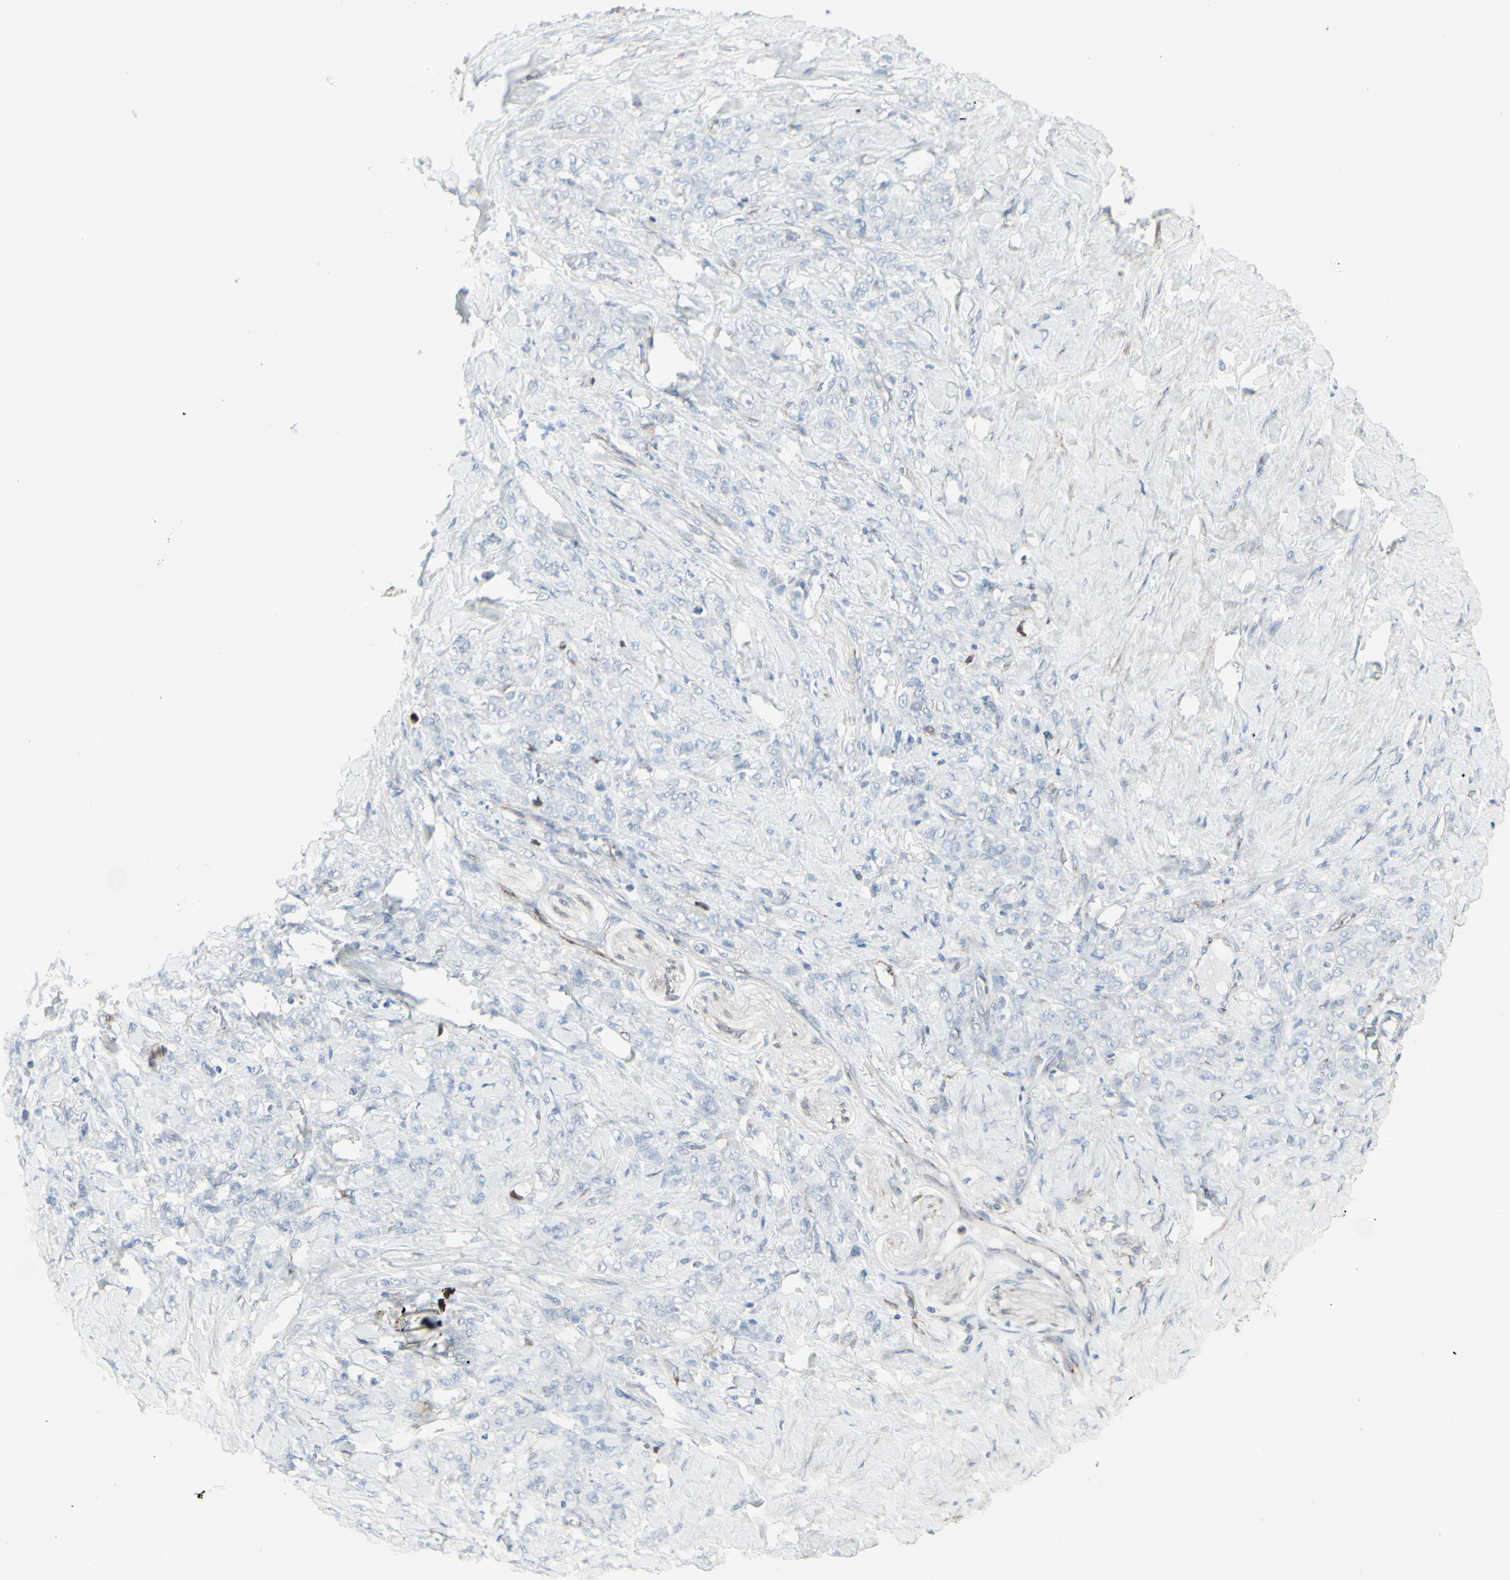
{"staining": {"intensity": "negative", "quantity": "none", "location": "none"}, "tissue": "stomach cancer", "cell_type": "Tumor cells", "image_type": "cancer", "snomed": [{"axis": "morphology", "description": "Adenocarcinoma, NOS"}, {"axis": "topography", "description": "Stomach"}], "caption": "A photomicrograph of stomach cancer (adenocarcinoma) stained for a protein demonstrates no brown staining in tumor cells.", "gene": "GJA1", "patient": {"sex": "male", "age": 82}}